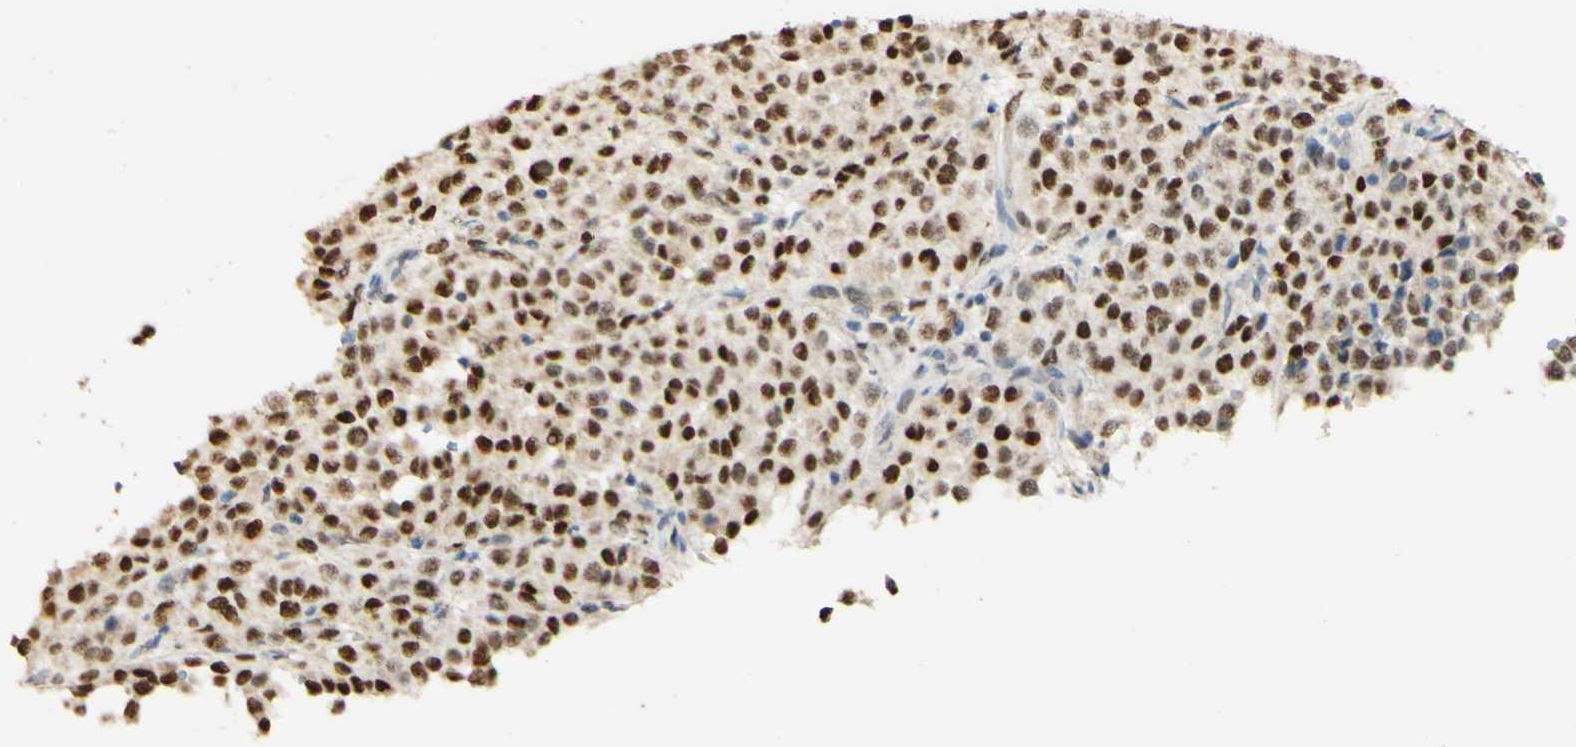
{"staining": {"intensity": "strong", "quantity": ">75%", "location": "nuclear"}, "tissue": "melanoma", "cell_type": "Tumor cells", "image_type": "cancer", "snomed": [{"axis": "morphology", "description": "Malignant melanoma, Metastatic site"}, {"axis": "topography", "description": "Pancreas"}], "caption": "Melanoma stained with a brown dye displays strong nuclear positive expression in approximately >75% of tumor cells.", "gene": "MAP3K4", "patient": {"sex": "female", "age": 30}}